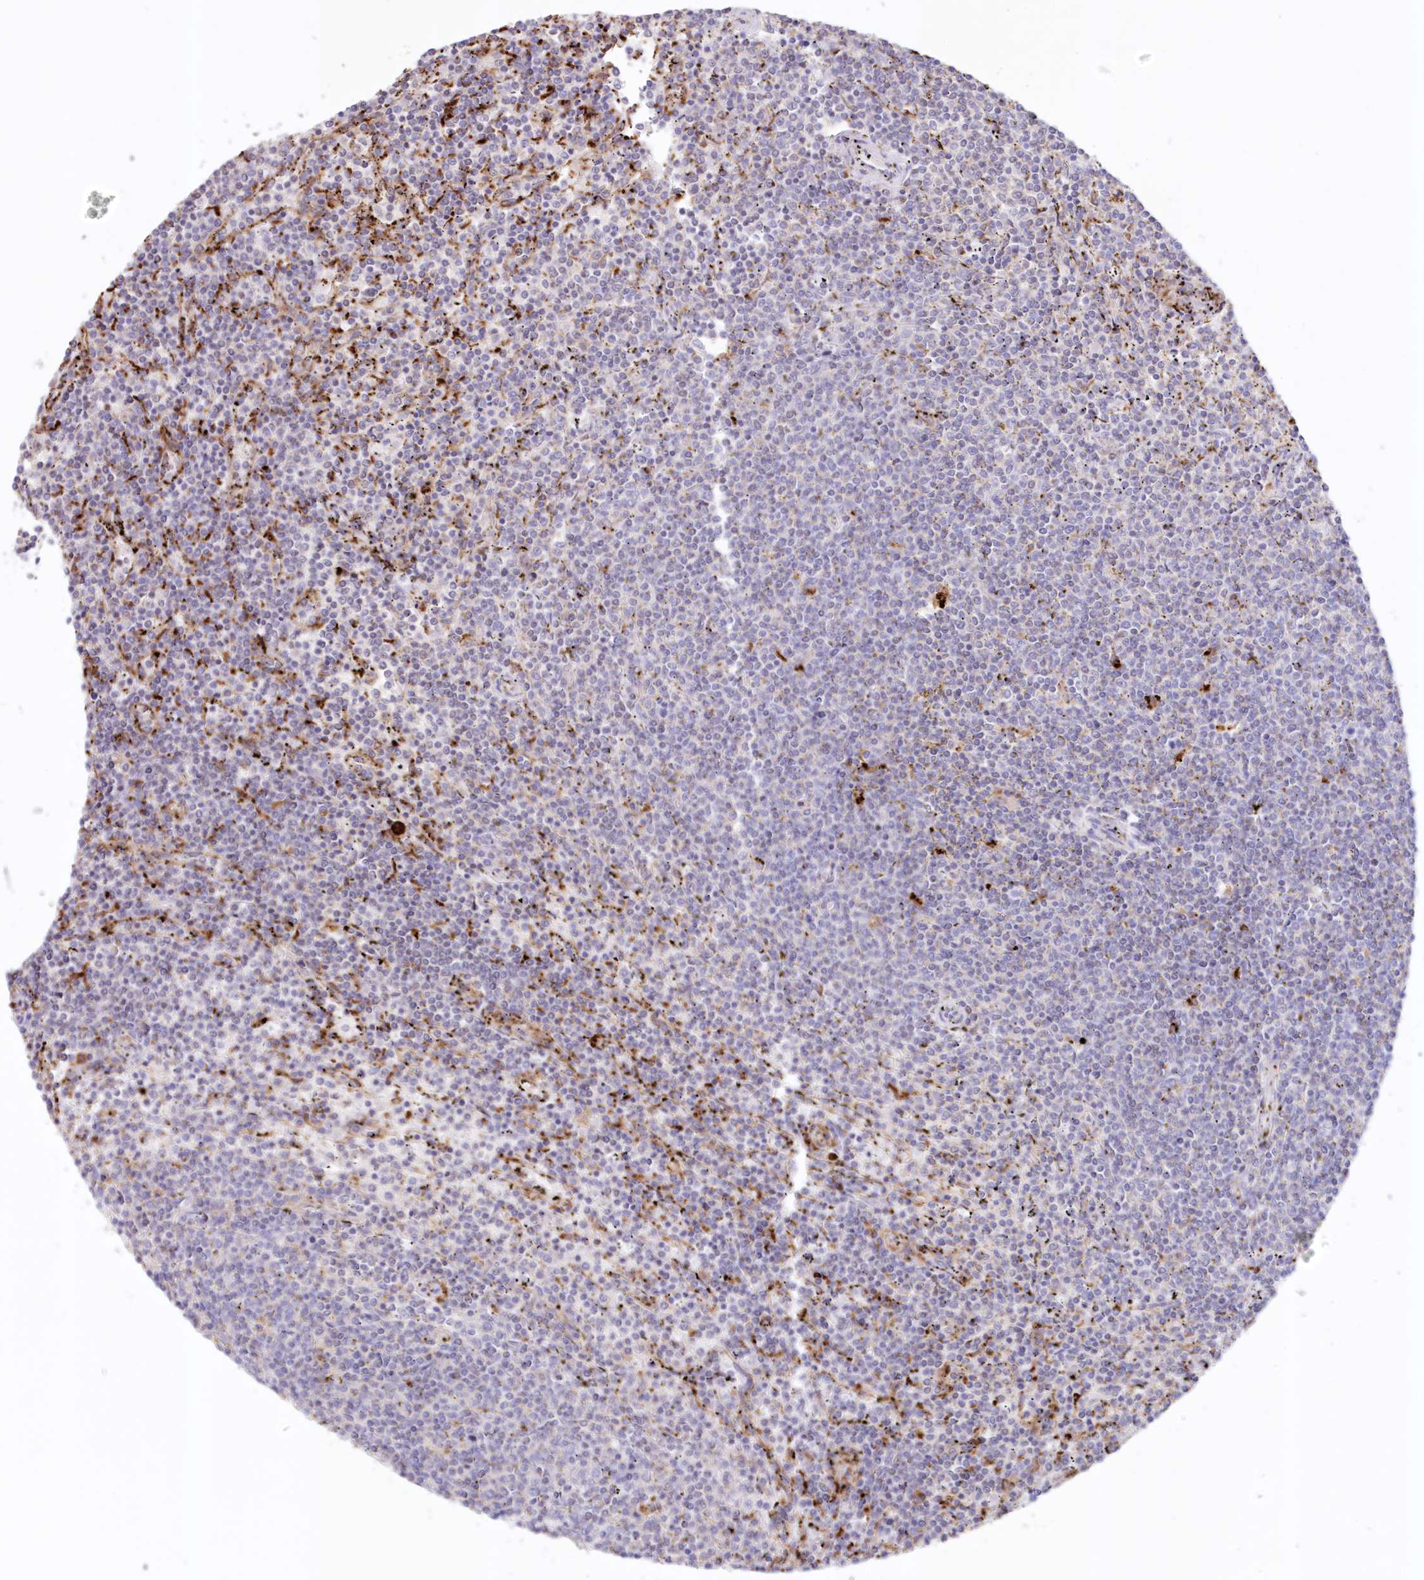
{"staining": {"intensity": "negative", "quantity": "none", "location": "none"}, "tissue": "lymphoma", "cell_type": "Tumor cells", "image_type": "cancer", "snomed": [{"axis": "morphology", "description": "Malignant lymphoma, non-Hodgkin's type, Low grade"}, {"axis": "topography", "description": "Spleen"}], "caption": "Immunohistochemistry histopathology image of human malignant lymphoma, non-Hodgkin's type (low-grade) stained for a protein (brown), which reveals no expression in tumor cells.", "gene": "TPP1", "patient": {"sex": "female", "age": 50}}